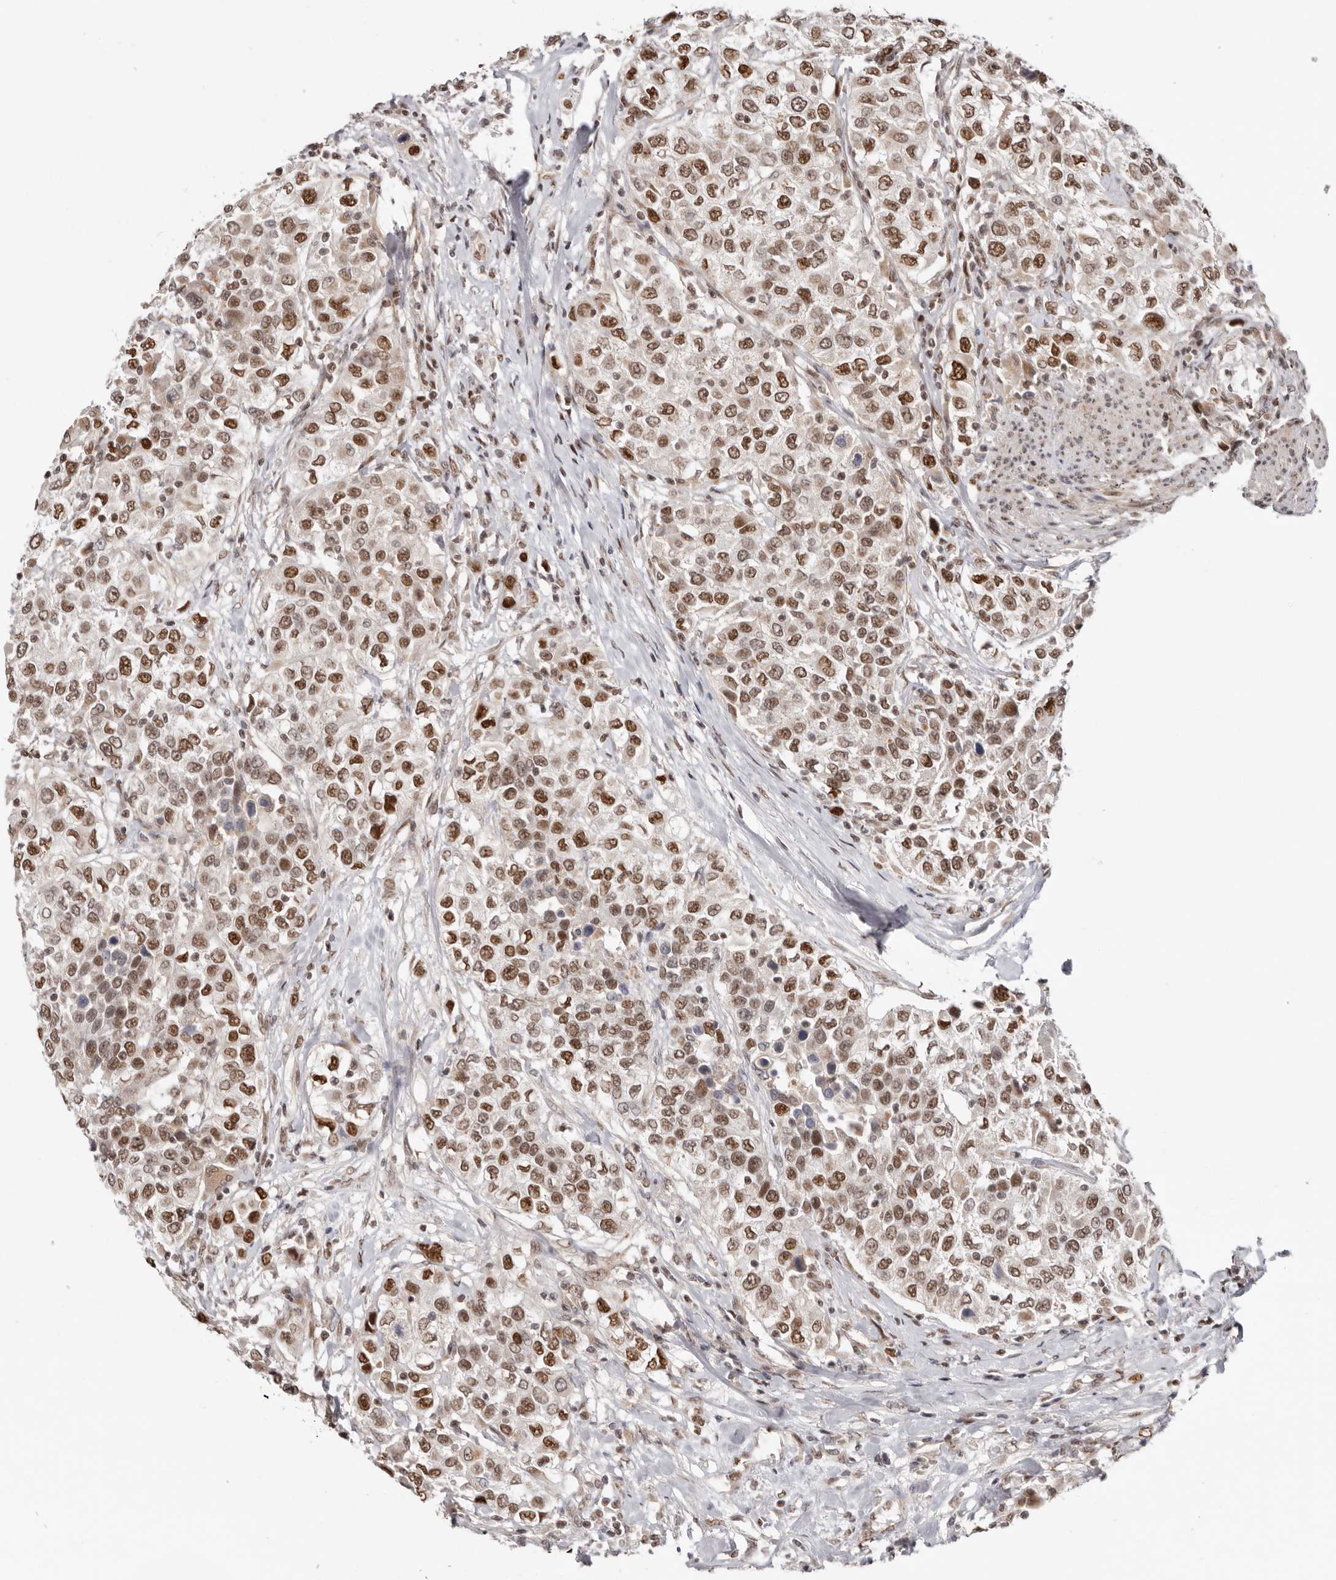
{"staining": {"intensity": "moderate", "quantity": ">75%", "location": "nuclear"}, "tissue": "urothelial cancer", "cell_type": "Tumor cells", "image_type": "cancer", "snomed": [{"axis": "morphology", "description": "Urothelial carcinoma, High grade"}, {"axis": "topography", "description": "Urinary bladder"}], "caption": "Immunohistochemistry image of neoplastic tissue: urothelial carcinoma (high-grade) stained using immunohistochemistry demonstrates medium levels of moderate protein expression localized specifically in the nuclear of tumor cells, appearing as a nuclear brown color.", "gene": "SMAD7", "patient": {"sex": "female", "age": 80}}